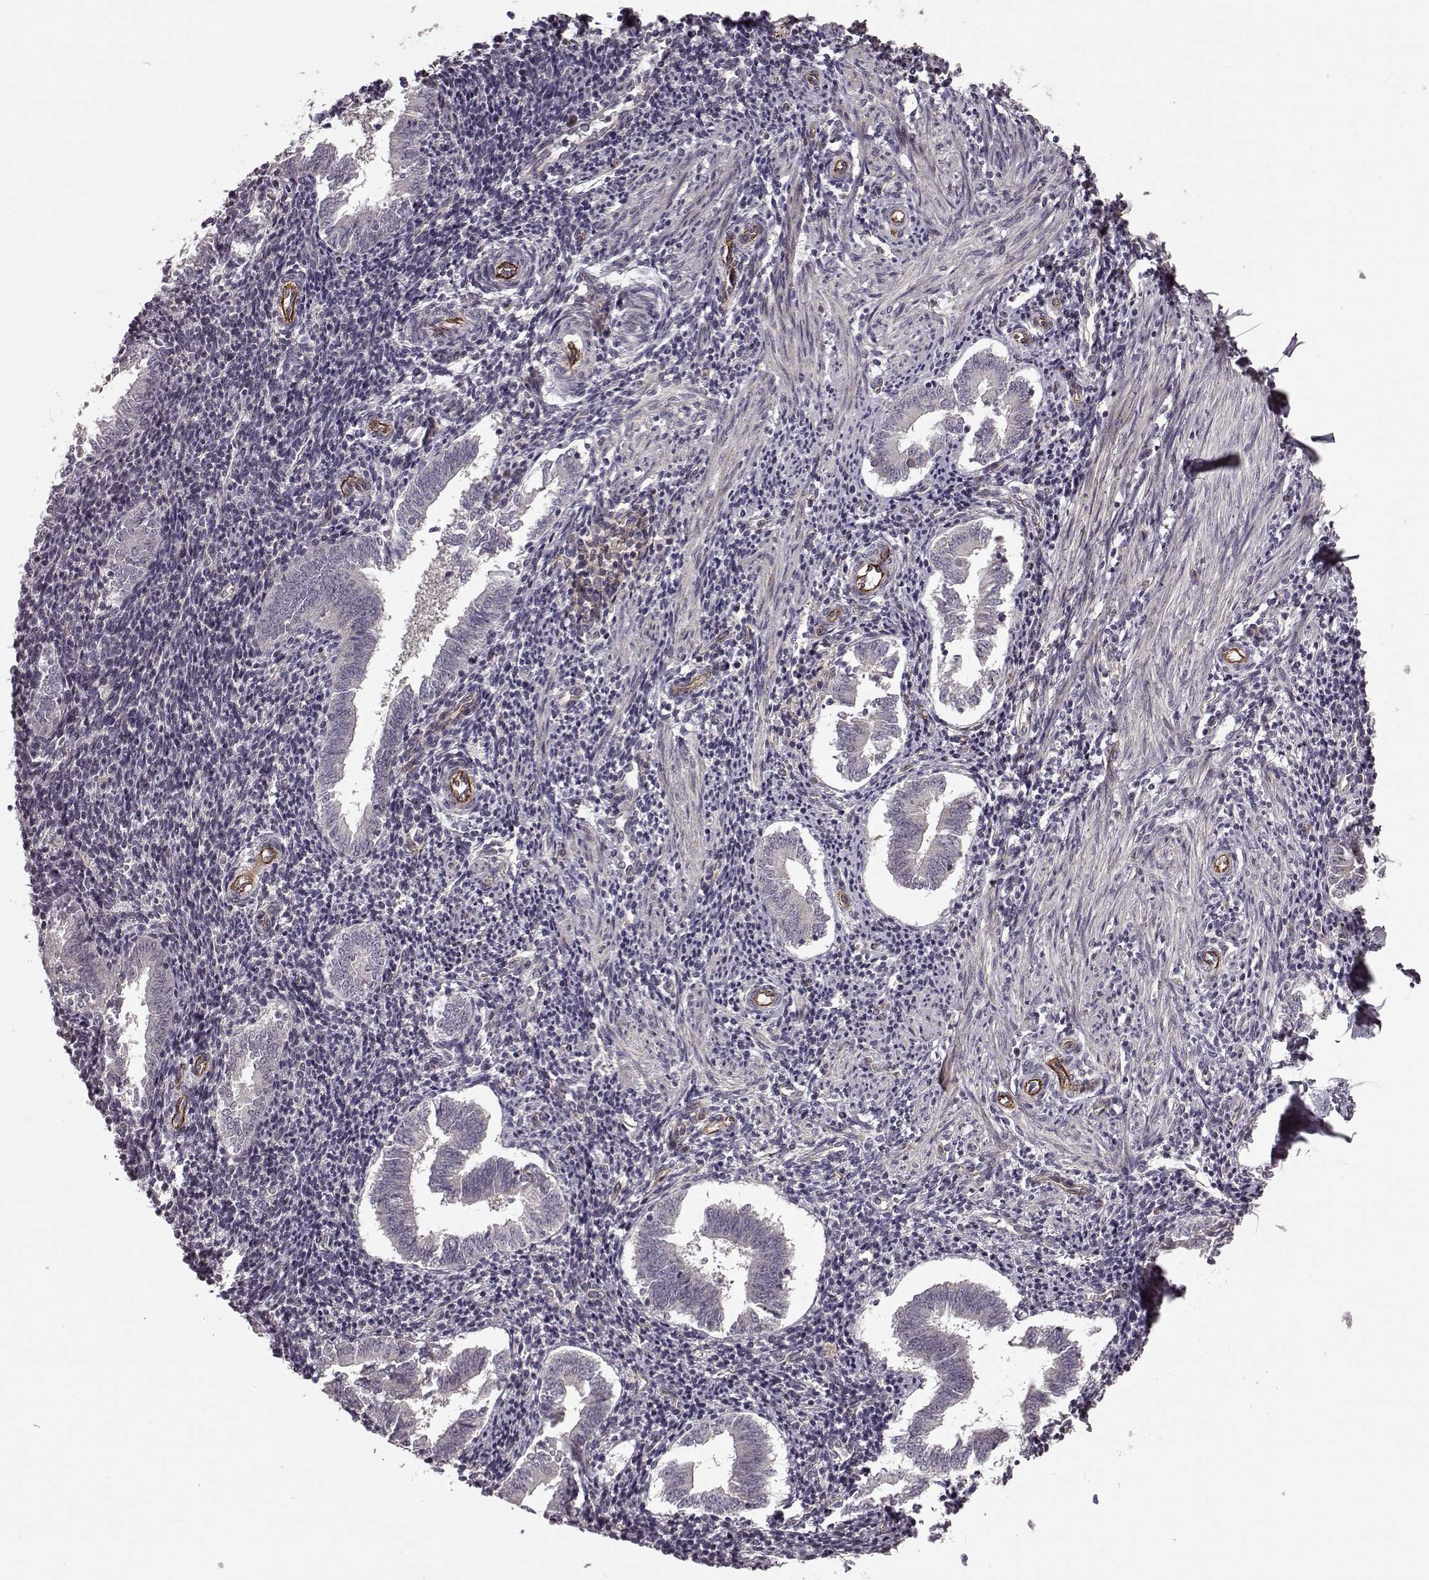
{"staining": {"intensity": "negative", "quantity": "none", "location": "none"}, "tissue": "endometrium", "cell_type": "Cells in endometrial stroma", "image_type": "normal", "snomed": [{"axis": "morphology", "description": "Normal tissue, NOS"}, {"axis": "topography", "description": "Endometrium"}], "caption": "The micrograph shows no significant staining in cells in endometrial stroma of endometrium.", "gene": "SYNPO", "patient": {"sex": "female", "age": 25}}